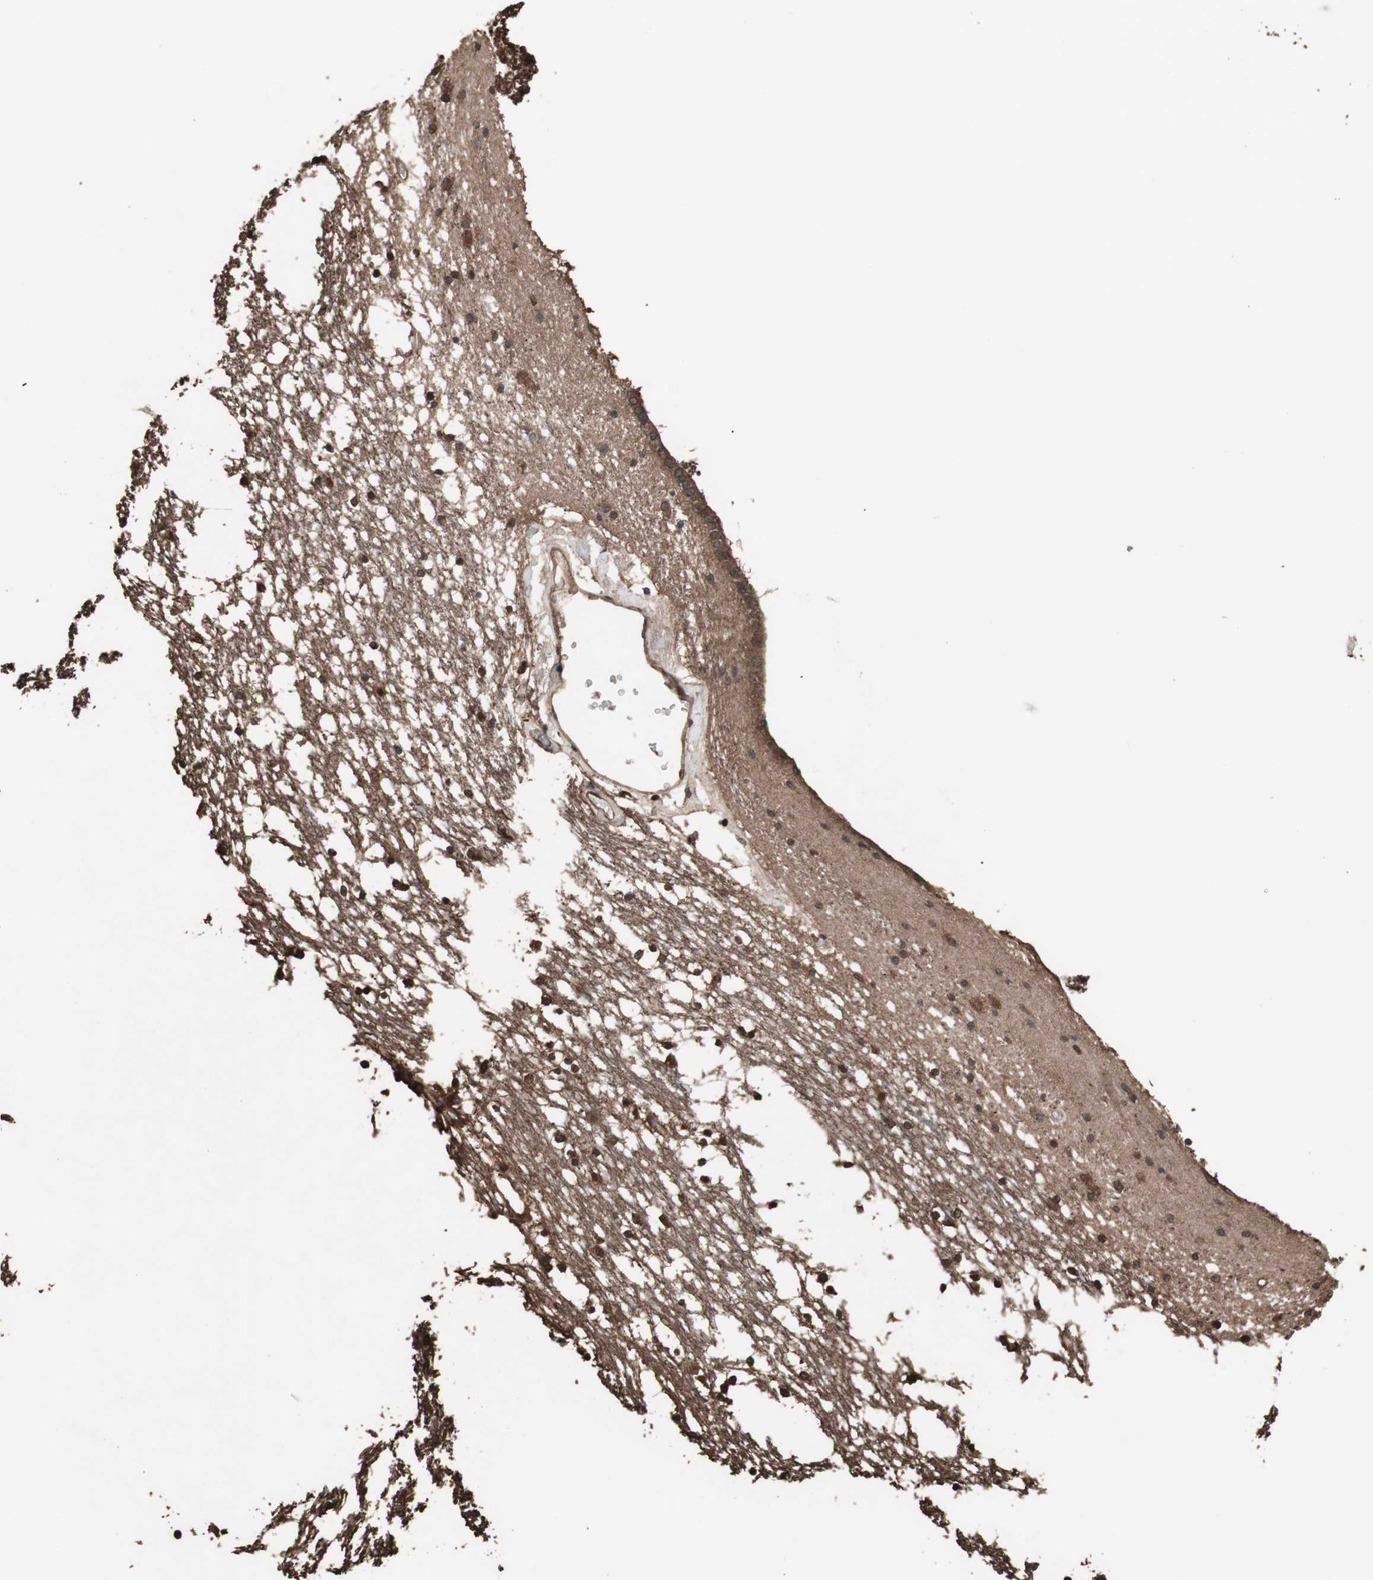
{"staining": {"intensity": "strong", "quantity": ">75%", "location": "cytoplasmic/membranous,nuclear"}, "tissue": "caudate", "cell_type": "Glial cells", "image_type": "normal", "snomed": [{"axis": "morphology", "description": "Normal tissue, NOS"}, {"axis": "topography", "description": "Lateral ventricle wall"}], "caption": "The image reveals a brown stain indicating the presence of a protein in the cytoplasmic/membranous,nuclear of glial cells in caudate.", "gene": "CALM2", "patient": {"sex": "male", "age": 45}}